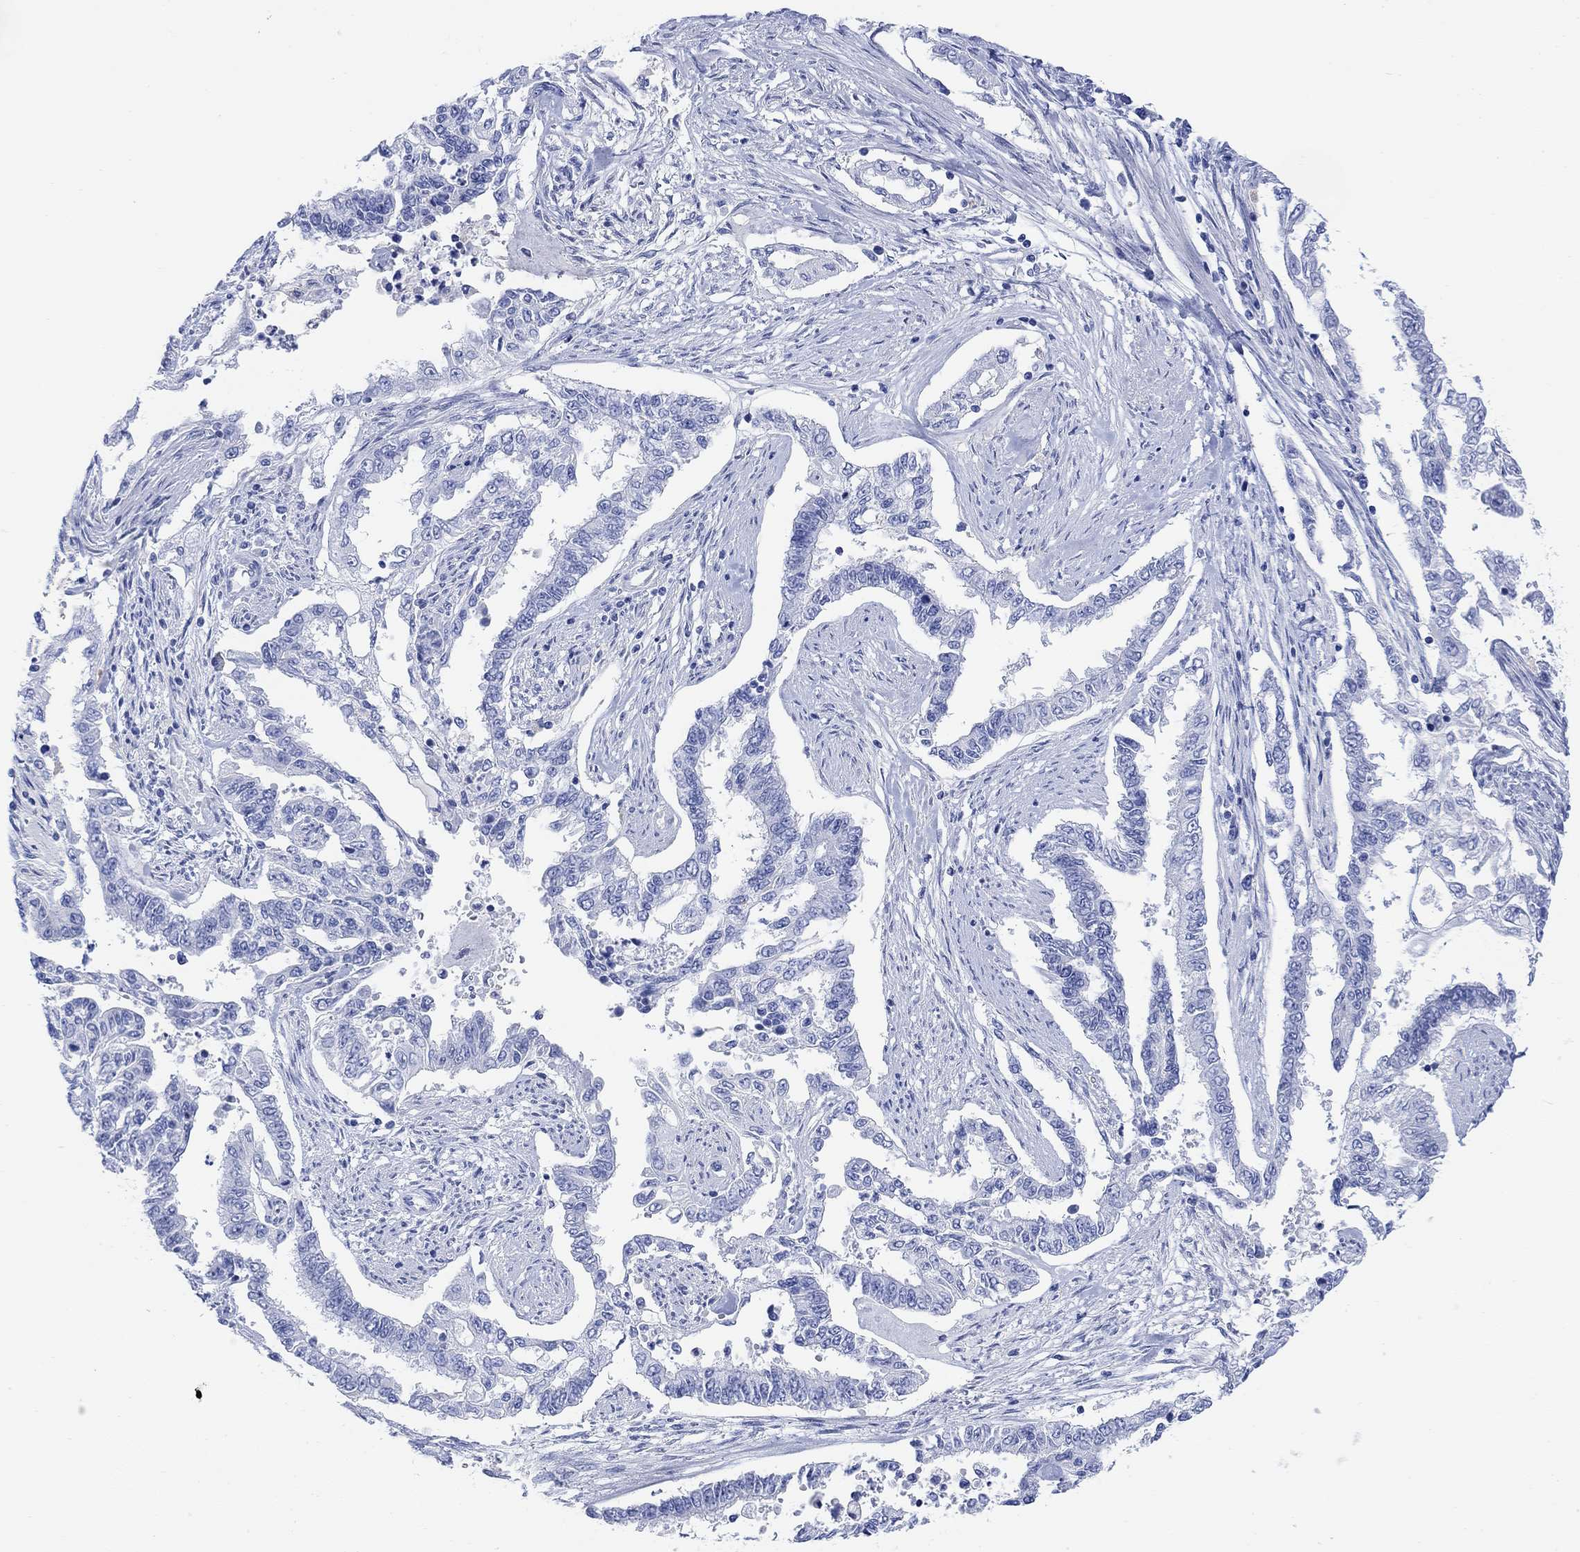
{"staining": {"intensity": "negative", "quantity": "none", "location": "none"}, "tissue": "endometrial cancer", "cell_type": "Tumor cells", "image_type": "cancer", "snomed": [{"axis": "morphology", "description": "Adenocarcinoma, NOS"}, {"axis": "topography", "description": "Uterus"}], "caption": "DAB immunohistochemical staining of human endometrial adenocarcinoma demonstrates no significant staining in tumor cells.", "gene": "GNG13", "patient": {"sex": "female", "age": 59}}